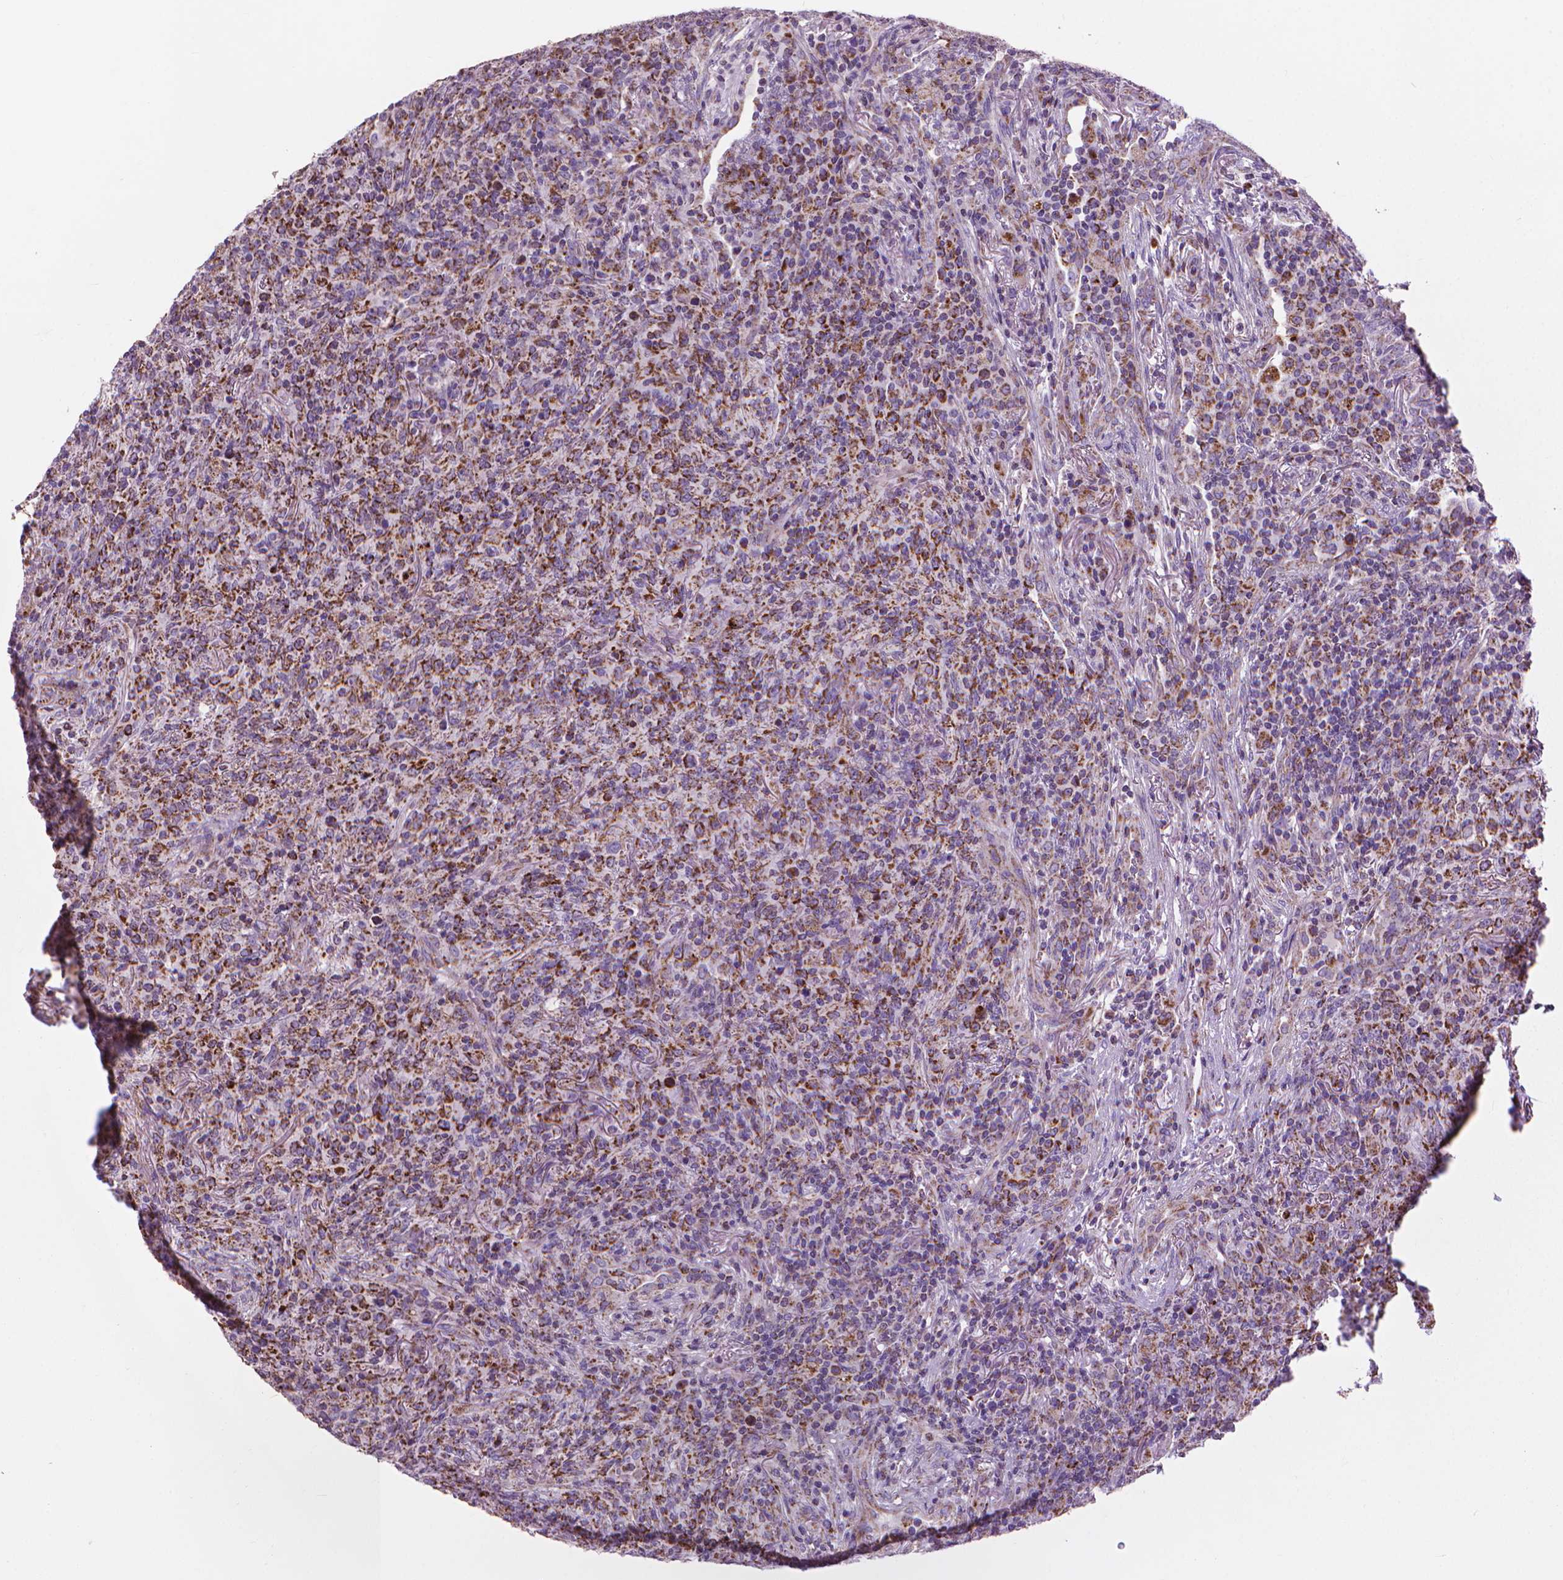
{"staining": {"intensity": "strong", "quantity": ">75%", "location": "cytoplasmic/membranous"}, "tissue": "lymphoma", "cell_type": "Tumor cells", "image_type": "cancer", "snomed": [{"axis": "morphology", "description": "Malignant lymphoma, non-Hodgkin's type, High grade"}, {"axis": "topography", "description": "Lung"}], "caption": "Immunohistochemistry (IHC) micrograph of neoplastic tissue: human malignant lymphoma, non-Hodgkin's type (high-grade) stained using IHC reveals high levels of strong protein expression localized specifically in the cytoplasmic/membranous of tumor cells, appearing as a cytoplasmic/membranous brown color.", "gene": "VDAC1", "patient": {"sex": "male", "age": 79}}